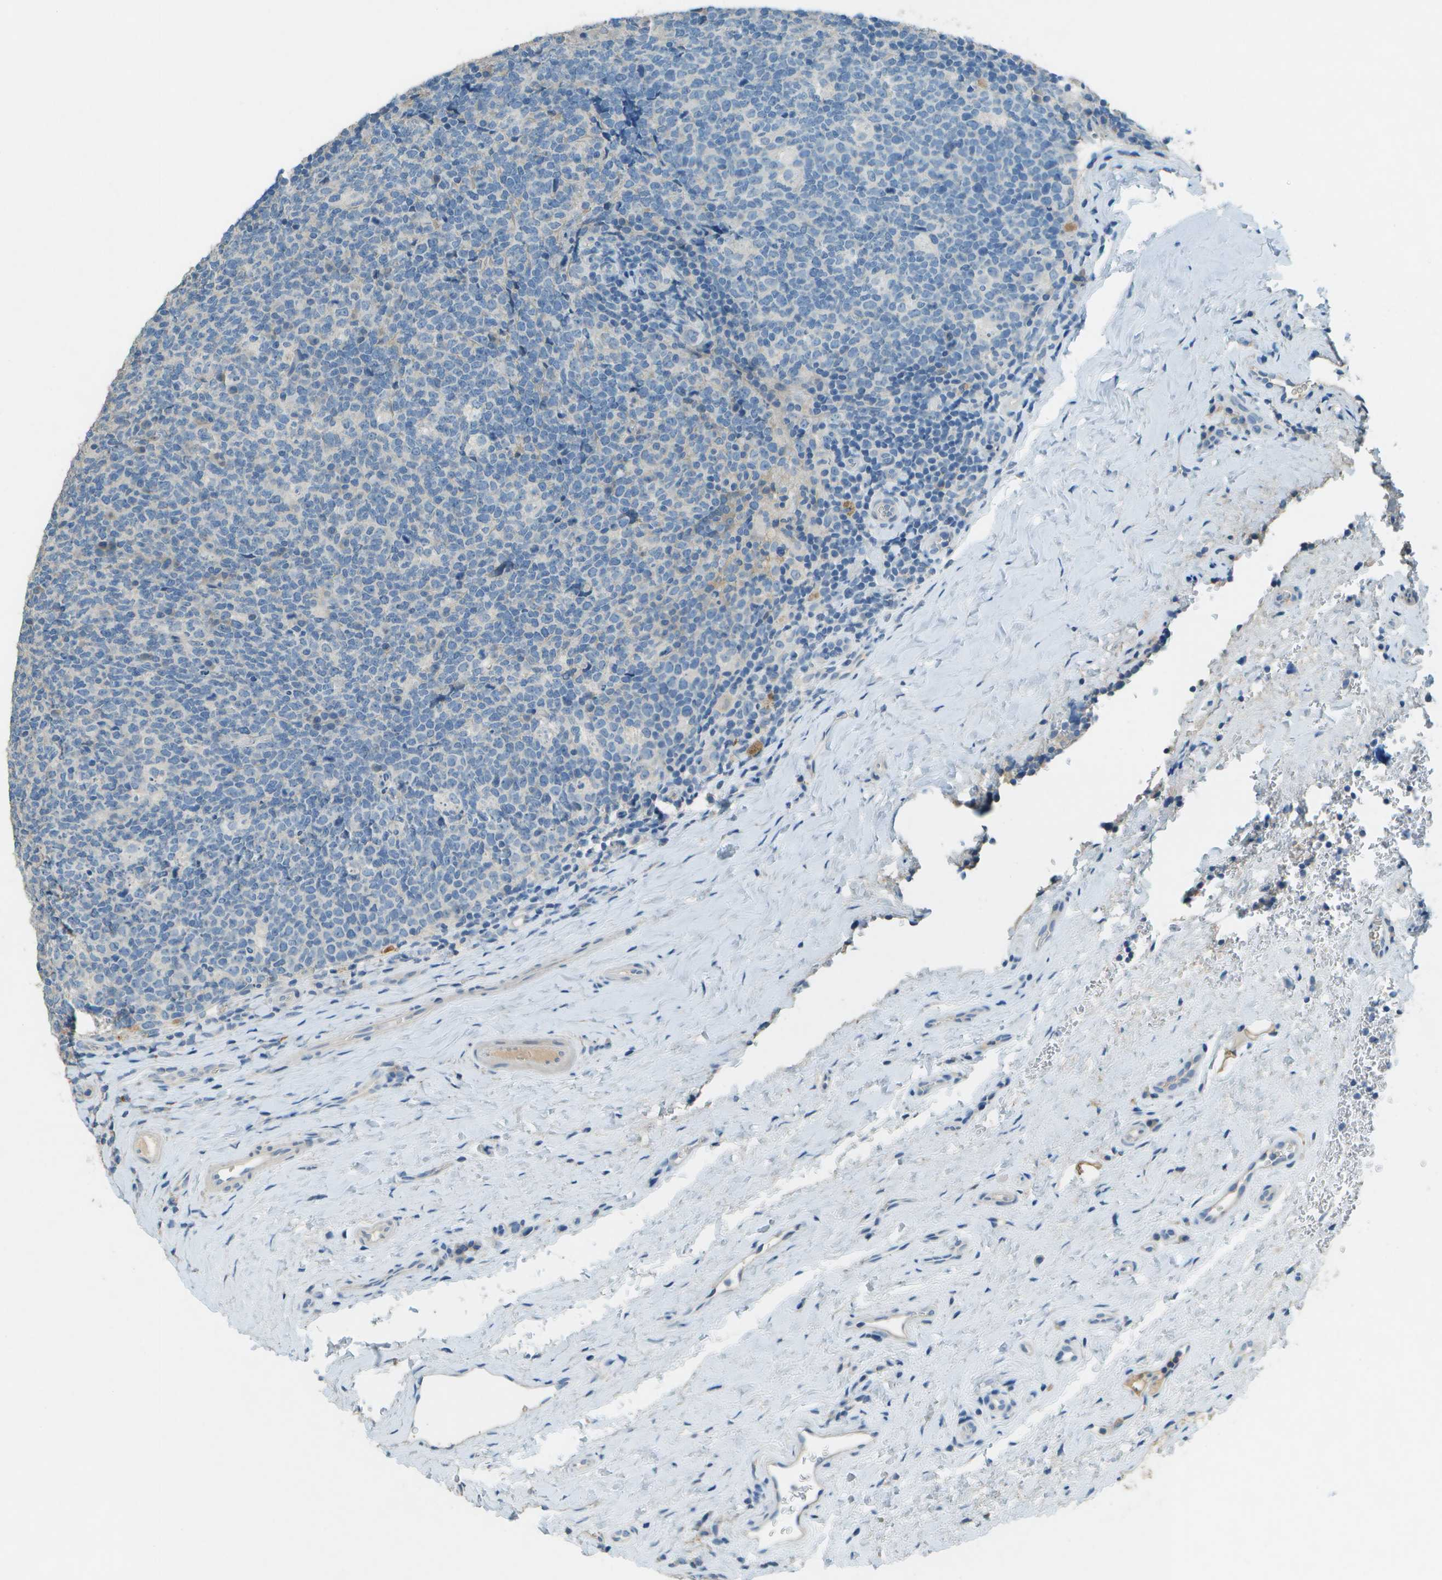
{"staining": {"intensity": "negative", "quantity": "none", "location": "none"}, "tissue": "tonsil", "cell_type": "Germinal center cells", "image_type": "normal", "snomed": [{"axis": "morphology", "description": "Normal tissue, NOS"}, {"axis": "topography", "description": "Tonsil"}], "caption": "Tonsil was stained to show a protein in brown. There is no significant positivity in germinal center cells. Brightfield microscopy of IHC stained with DAB (brown) and hematoxylin (blue), captured at high magnification.", "gene": "LGI2", "patient": {"sex": "male", "age": 17}}